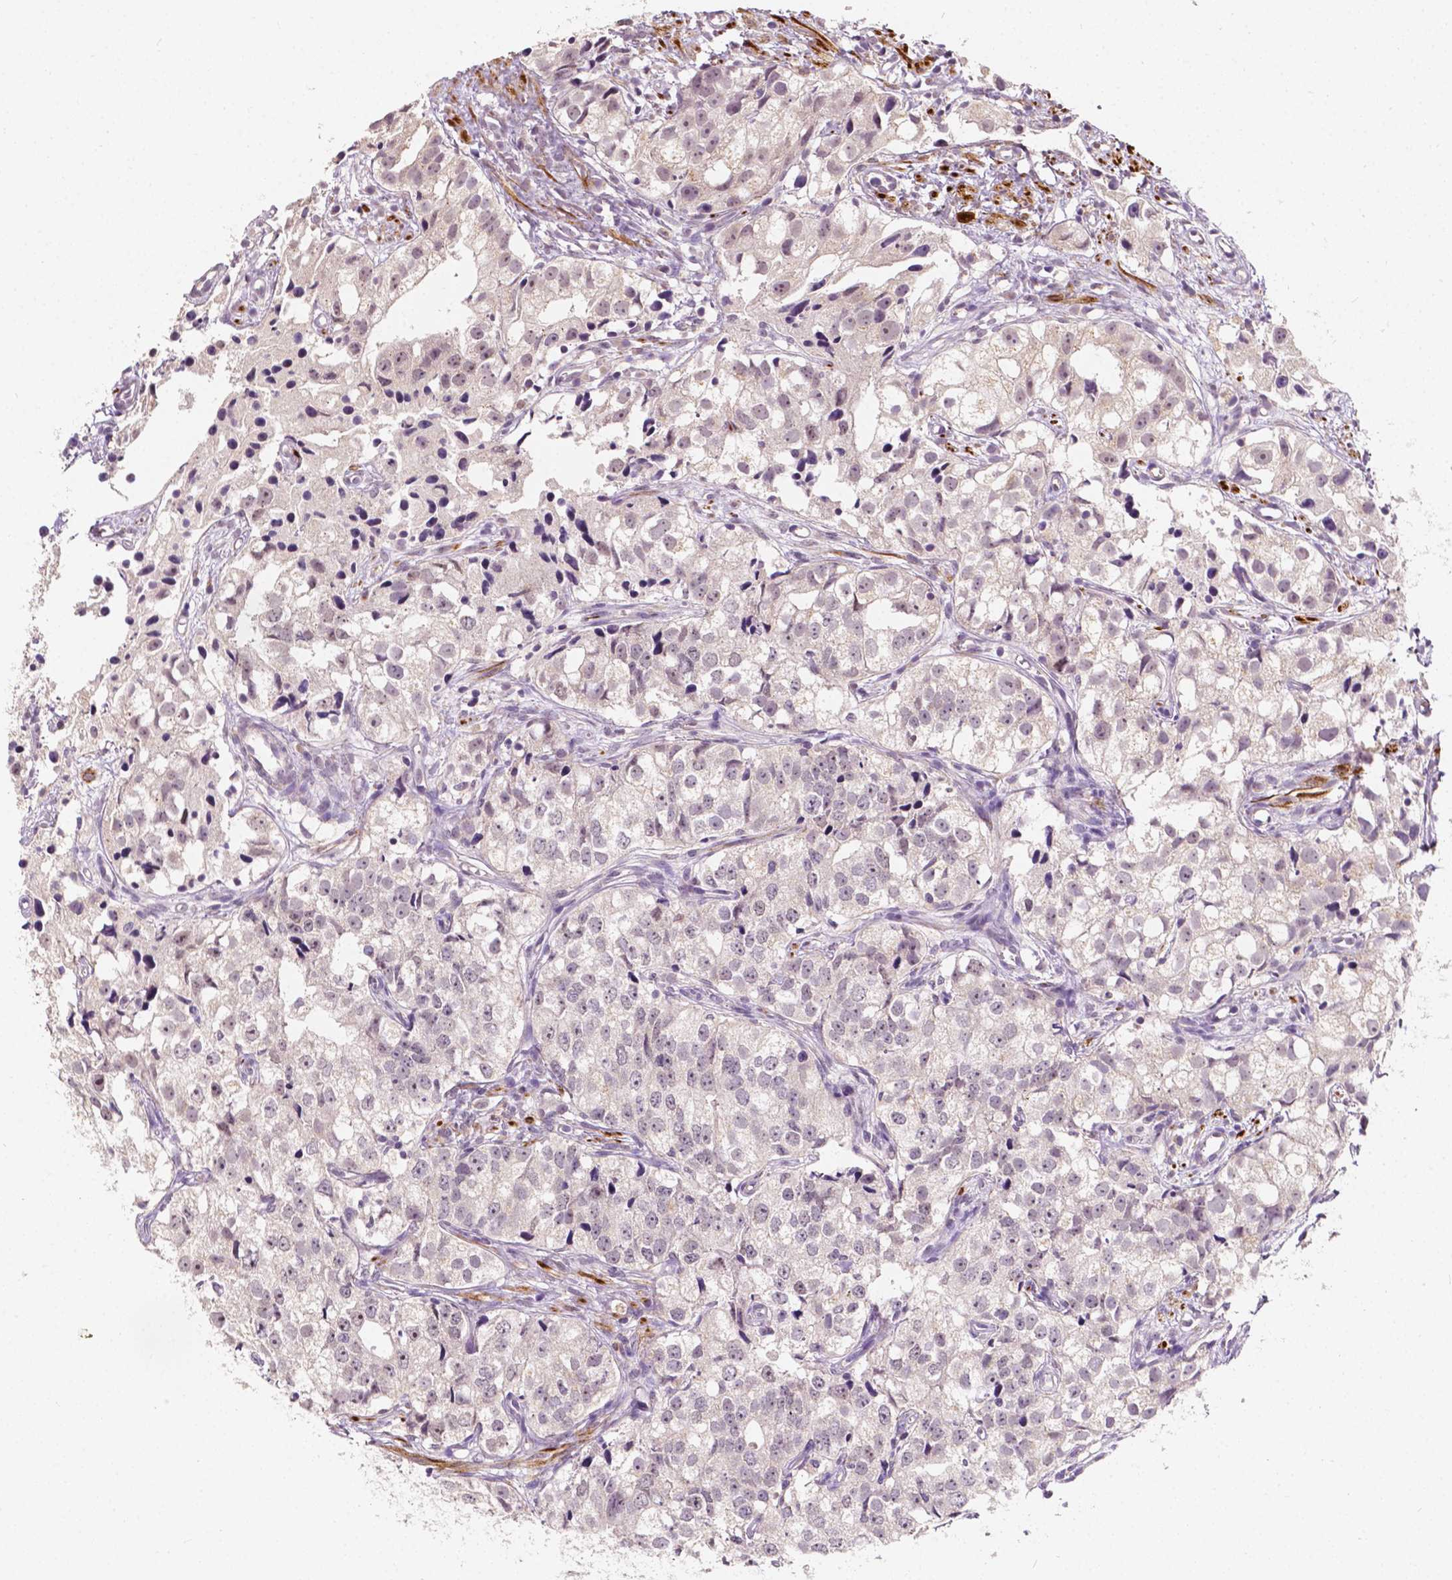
{"staining": {"intensity": "negative", "quantity": "none", "location": "none"}, "tissue": "prostate cancer", "cell_type": "Tumor cells", "image_type": "cancer", "snomed": [{"axis": "morphology", "description": "Adenocarcinoma, High grade"}, {"axis": "topography", "description": "Prostate"}], "caption": "This is an immunohistochemistry (IHC) histopathology image of high-grade adenocarcinoma (prostate). There is no expression in tumor cells.", "gene": "SIRT2", "patient": {"sex": "male", "age": 68}}